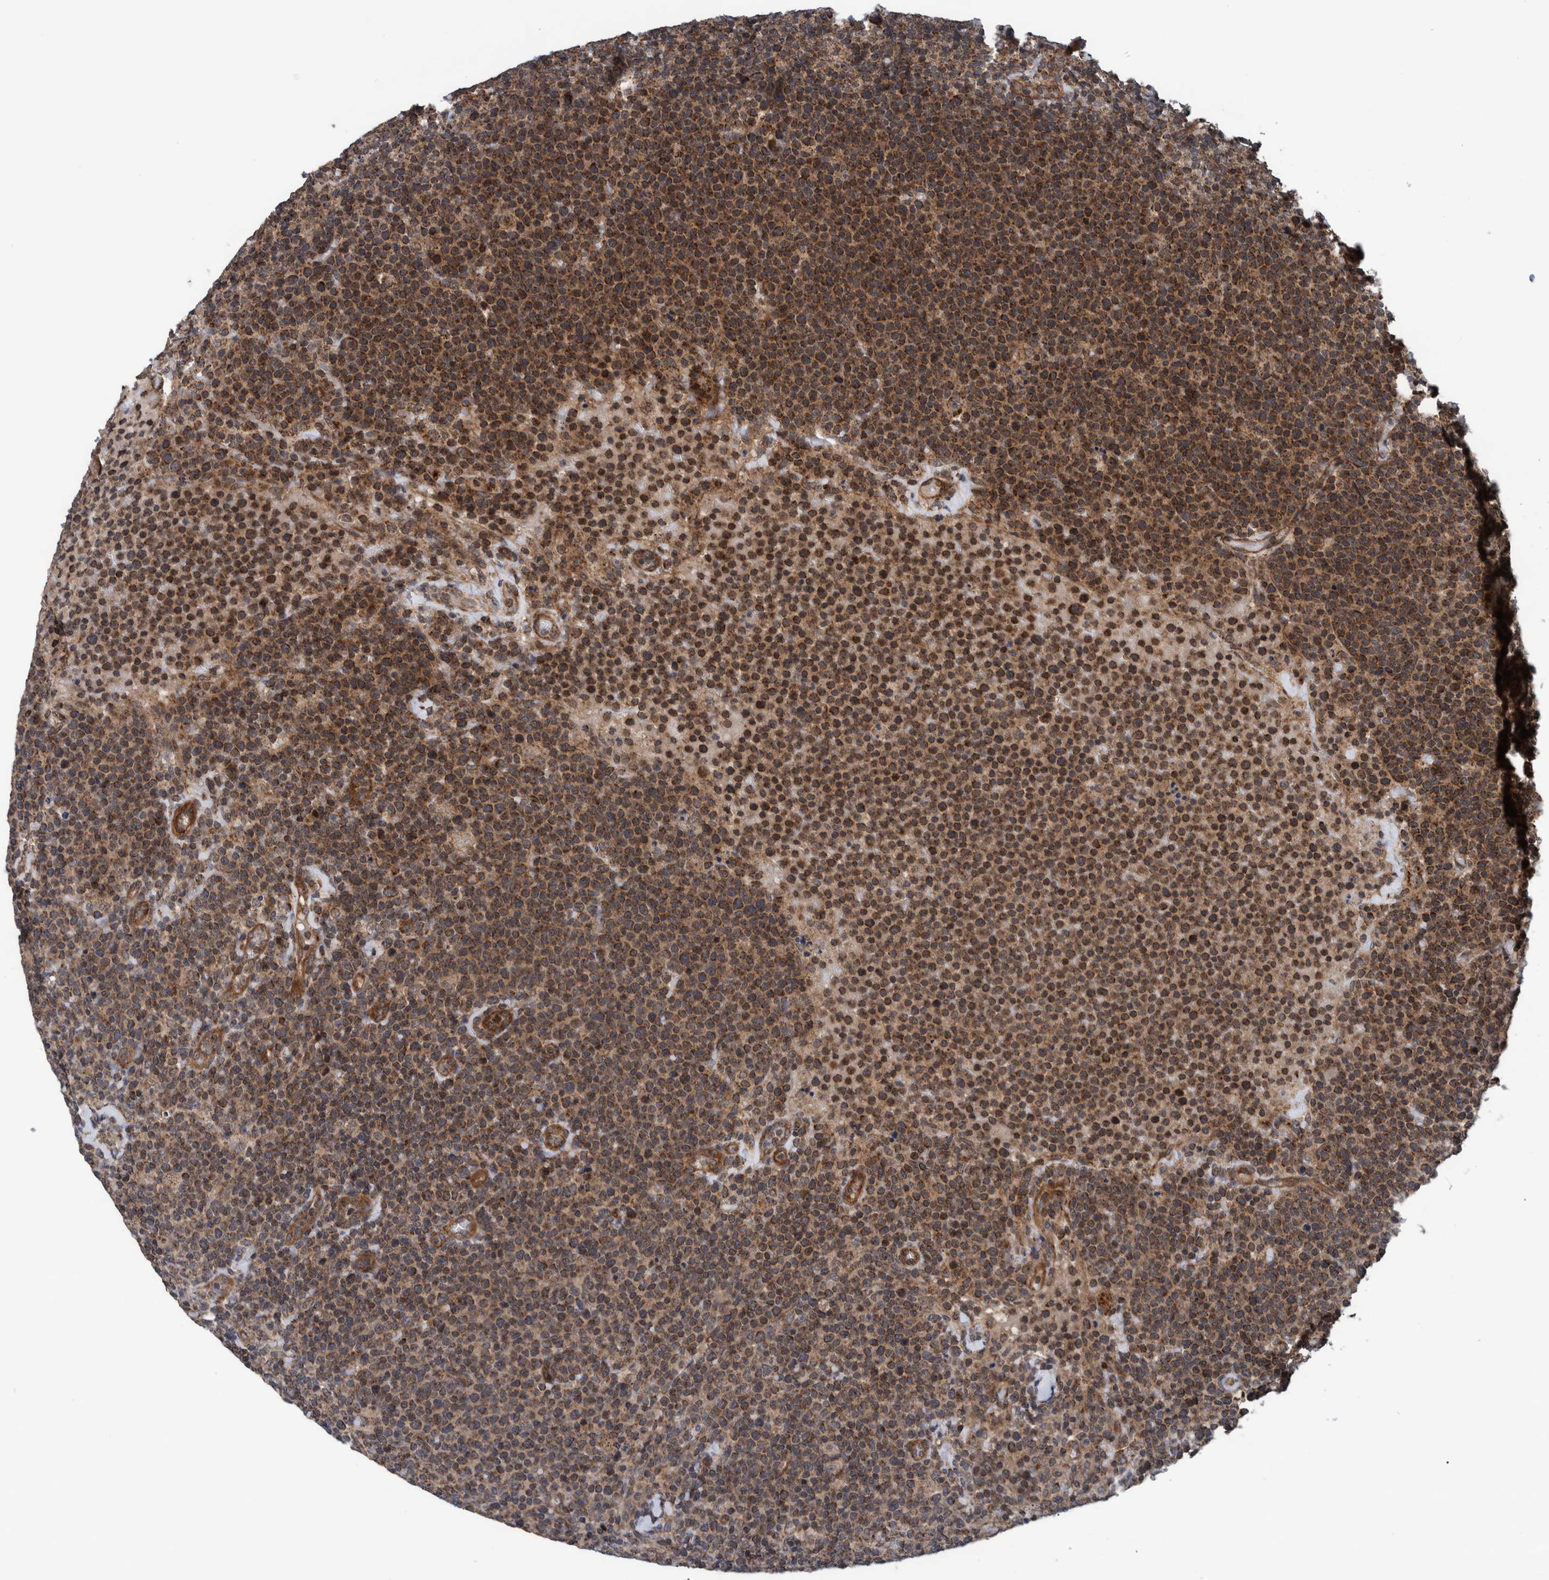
{"staining": {"intensity": "strong", "quantity": ">75%", "location": "cytoplasmic/membranous"}, "tissue": "lymphoma", "cell_type": "Tumor cells", "image_type": "cancer", "snomed": [{"axis": "morphology", "description": "Malignant lymphoma, non-Hodgkin's type, High grade"}, {"axis": "topography", "description": "Lymph node"}], "caption": "The photomicrograph displays immunohistochemical staining of lymphoma. There is strong cytoplasmic/membranous positivity is seen in about >75% of tumor cells.", "gene": "MRPS7", "patient": {"sex": "male", "age": 61}}